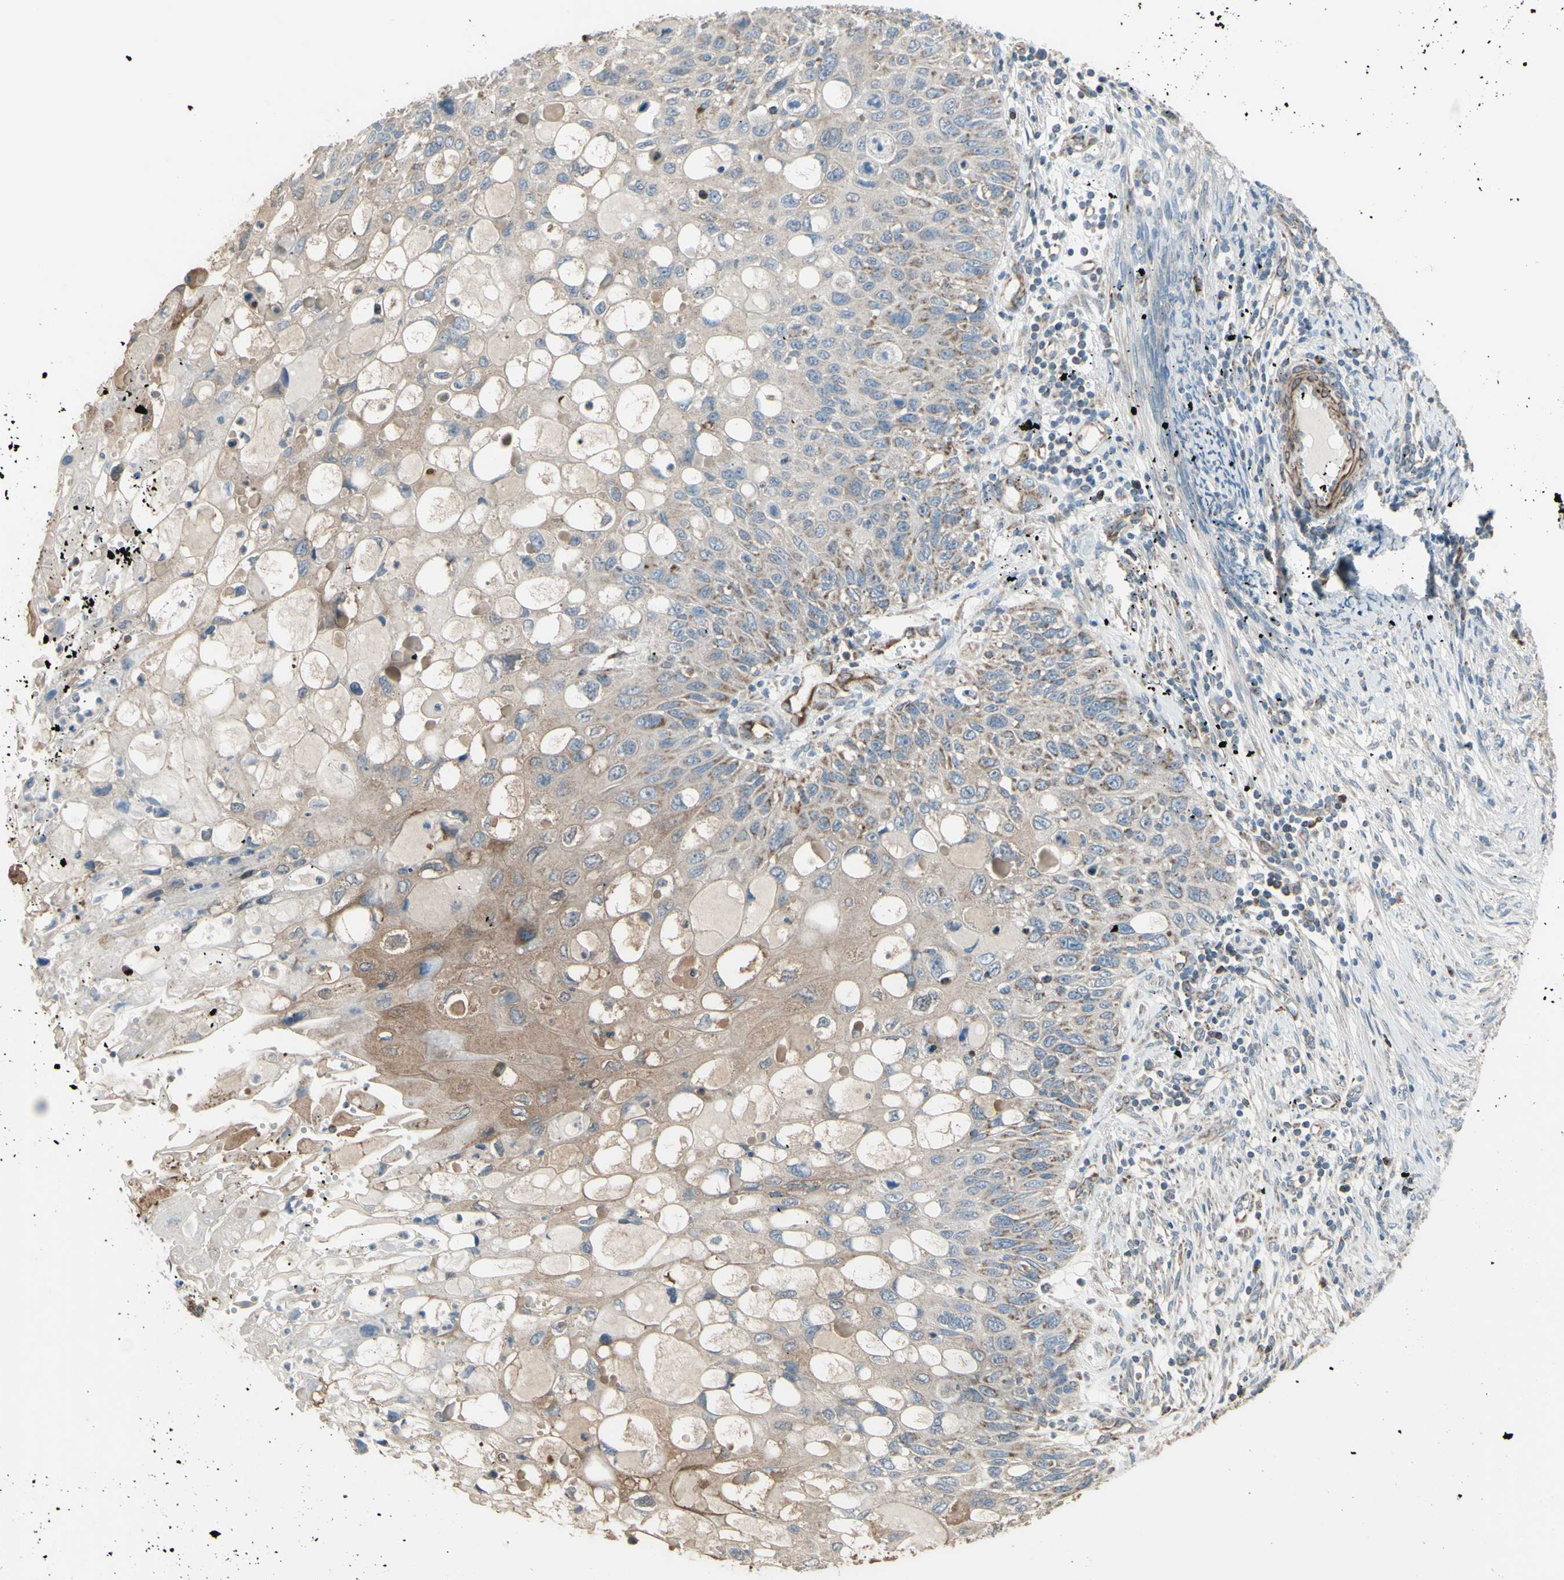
{"staining": {"intensity": "weak", "quantity": "25%-75%", "location": "cytoplasmic/membranous"}, "tissue": "cervical cancer", "cell_type": "Tumor cells", "image_type": "cancer", "snomed": [{"axis": "morphology", "description": "Squamous cell carcinoma, NOS"}, {"axis": "topography", "description": "Cervix"}], "caption": "Immunohistochemical staining of human cervical cancer (squamous cell carcinoma) exhibits weak cytoplasmic/membranous protein positivity in approximately 25%-75% of tumor cells.", "gene": "FAM171B", "patient": {"sex": "female", "age": 70}}